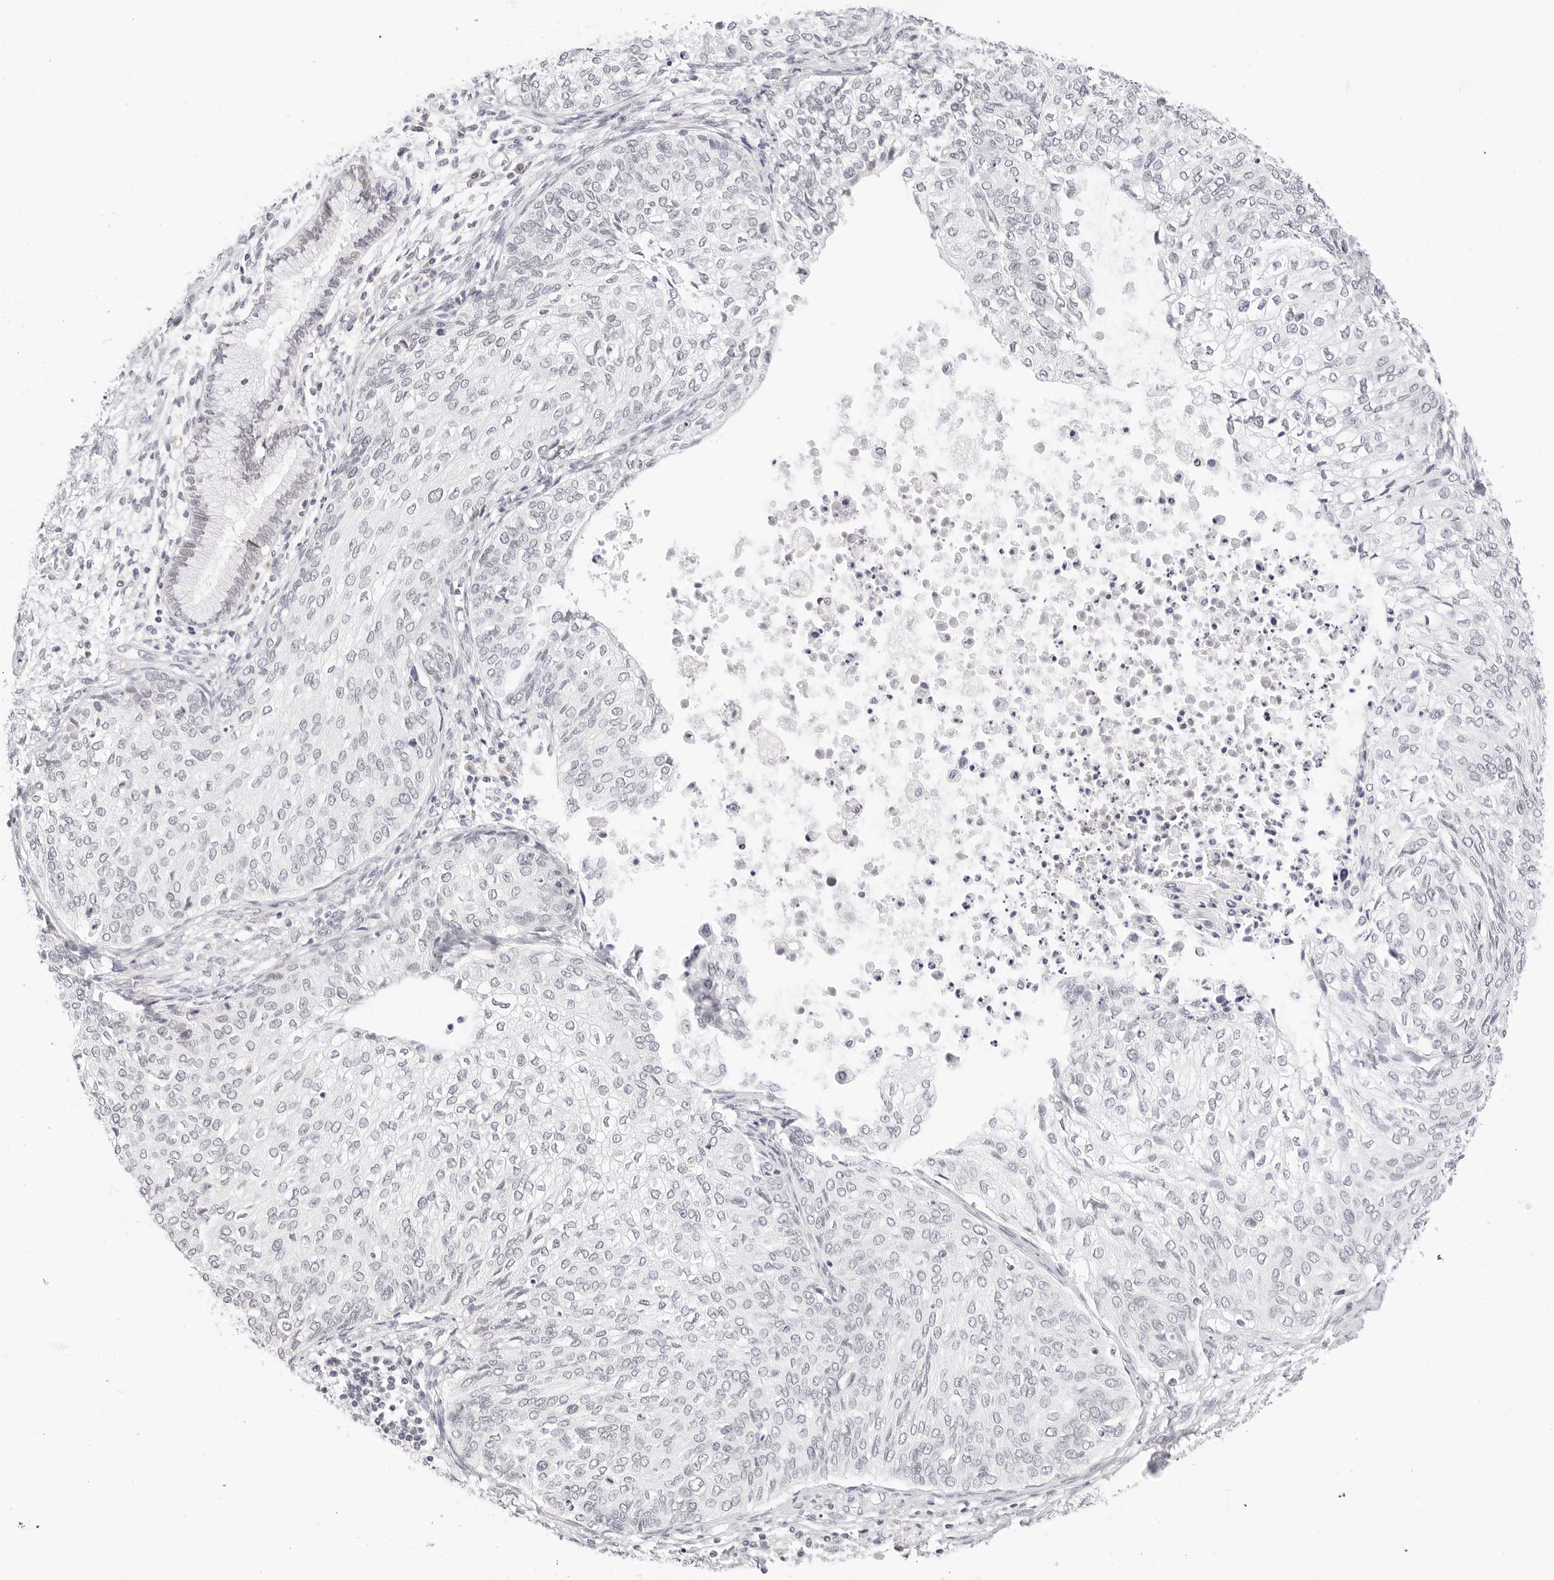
{"staining": {"intensity": "negative", "quantity": "none", "location": "none"}, "tissue": "cervical cancer", "cell_type": "Tumor cells", "image_type": "cancer", "snomed": [{"axis": "morphology", "description": "Squamous cell carcinoma, NOS"}, {"axis": "topography", "description": "Cervix"}], "caption": "This is an IHC image of cervical cancer (squamous cell carcinoma). There is no expression in tumor cells.", "gene": "XKR4", "patient": {"sex": "female", "age": 37}}